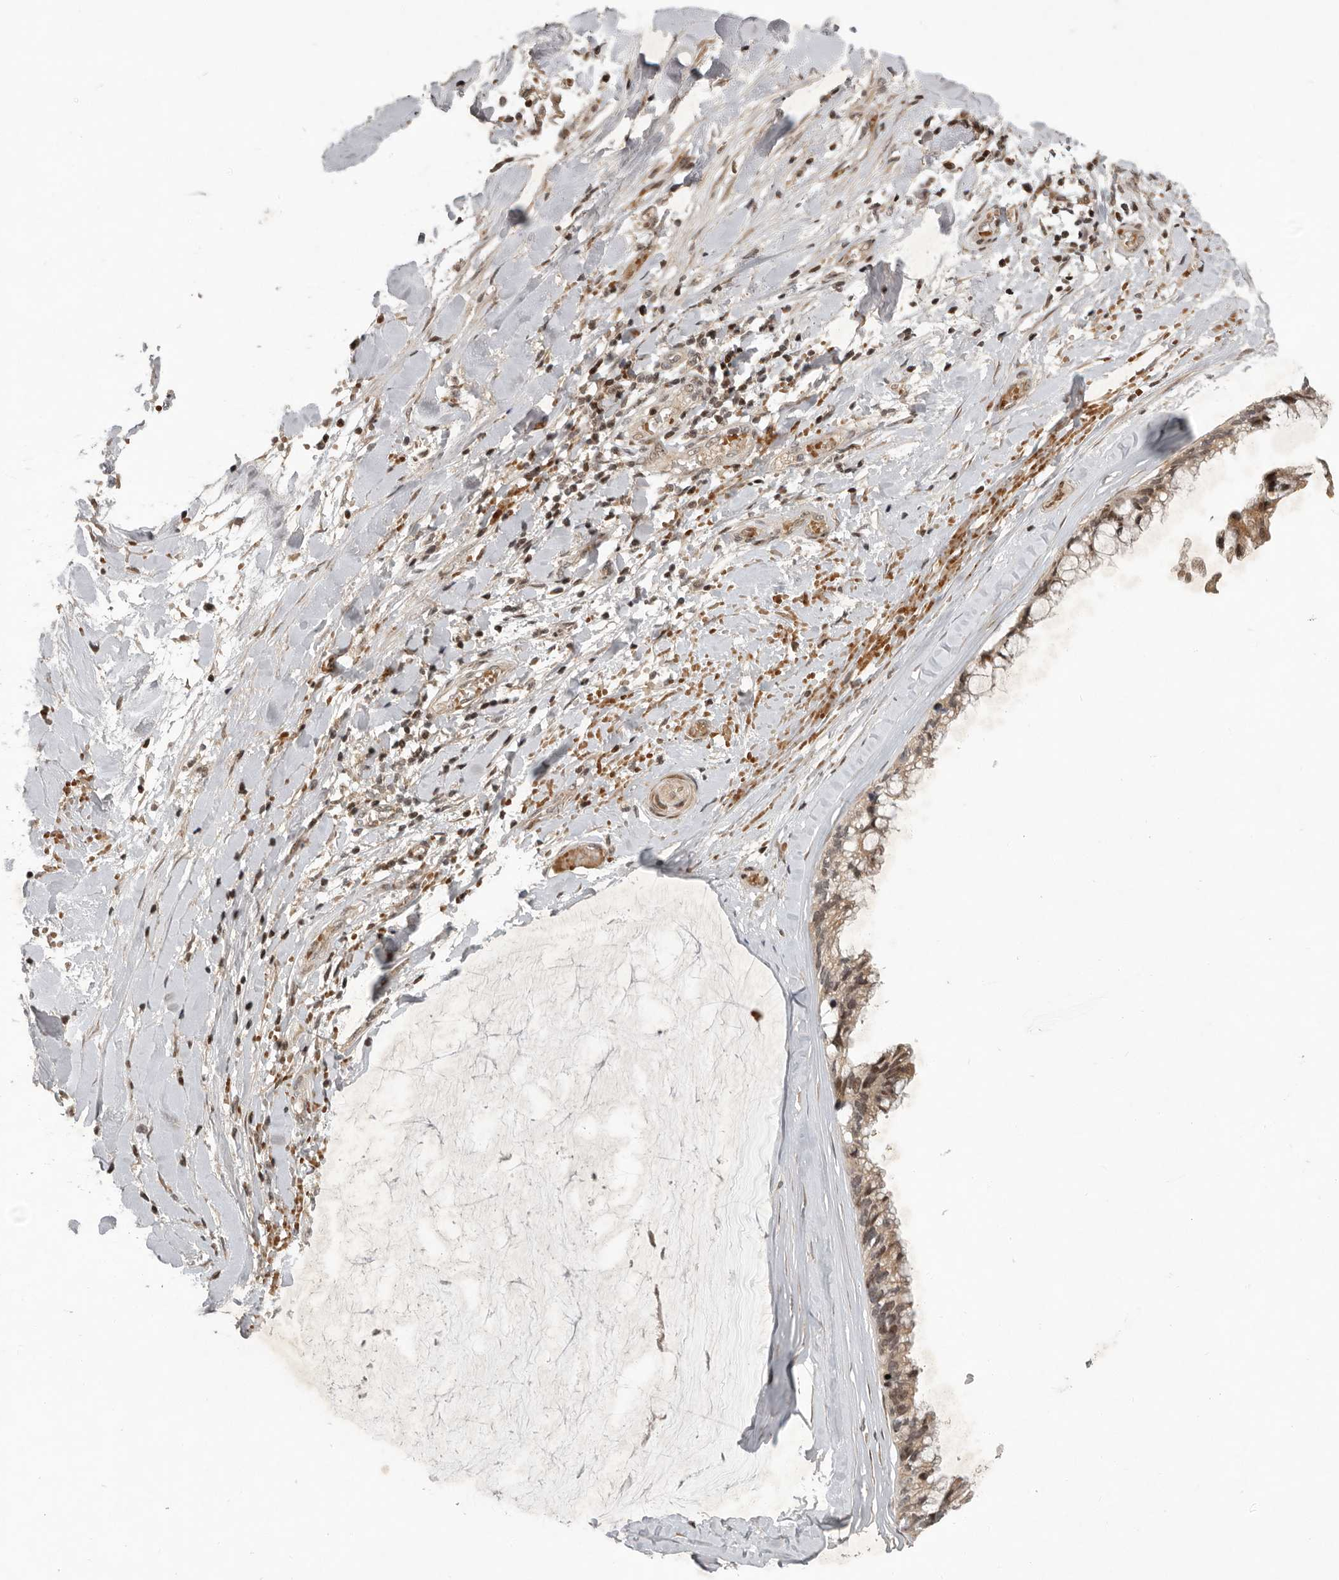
{"staining": {"intensity": "moderate", "quantity": ">75%", "location": "cytoplasmic/membranous,nuclear"}, "tissue": "ovarian cancer", "cell_type": "Tumor cells", "image_type": "cancer", "snomed": [{"axis": "morphology", "description": "Cystadenocarcinoma, mucinous, NOS"}, {"axis": "topography", "description": "Ovary"}], "caption": "Tumor cells show medium levels of moderate cytoplasmic/membranous and nuclear staining in approximately >75% of cells in ovarian cancer (mucinous cystadenocarcinoma).", "gene": "RABIF", "patient": {"sex": "female", "age": 39}}